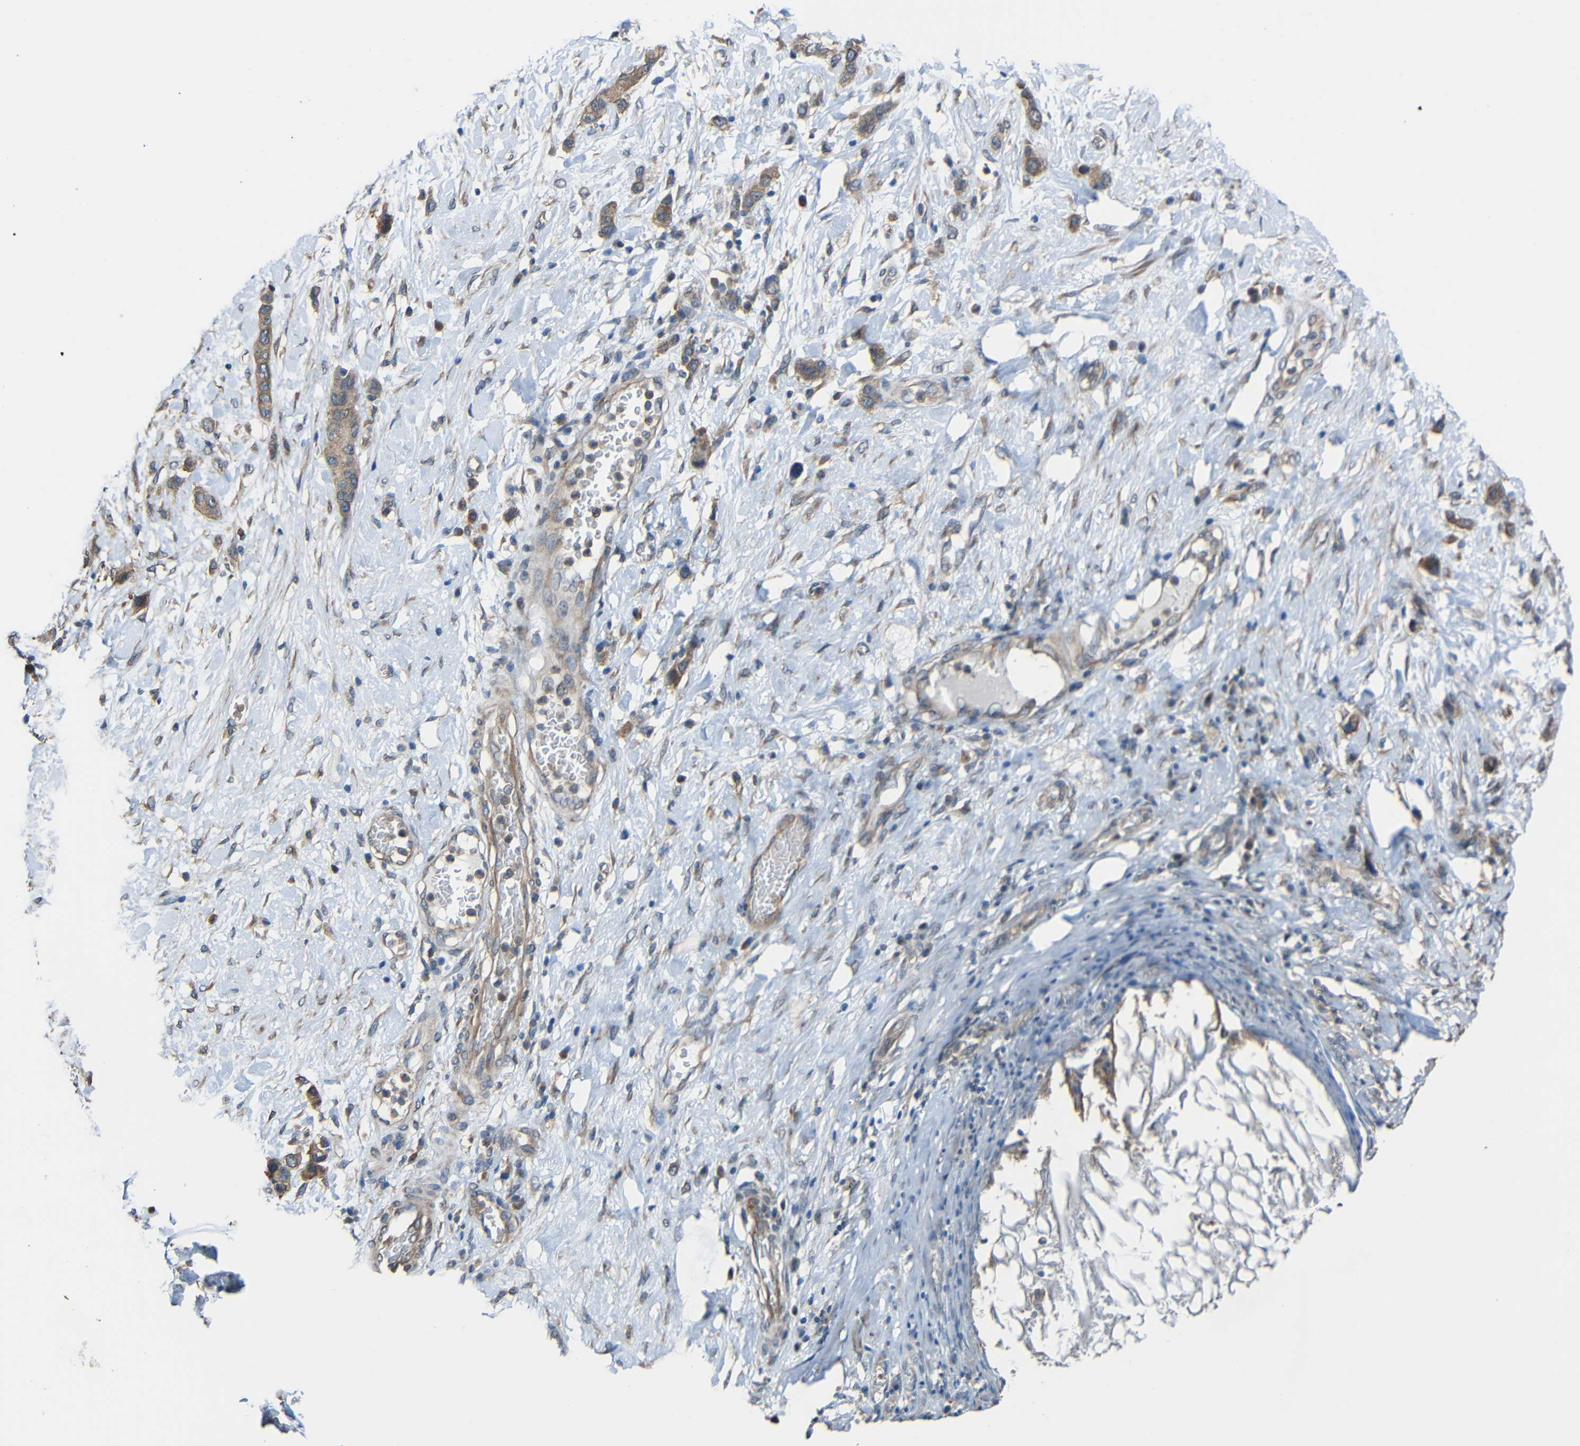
{"staining": {"intensity": "moderate", "quantity": "25%-75%", "location": "cytoplasmic/membranous"}, "tissue": "stomach cancer", "cell_type": "Tumor cells", "image_type": "cancer", "snomed": [{"axis": "morphology", "description": "Adenocarcinoma, NOS"}, {"axis": "morphology", "description": "Adenocarcinoma, High grade"}, {"axis": "topography", "description": "Stomach, upper"}, {"axis": "topography", "description": "Stomach, lower"}], "caption": "Tumor cells display medium levels of moderate cytoplasmic/membranous staining in approximately 25%-75% of cells in human stomach cancer (adenocarcinoma (high-grade)). The protein is shown in brown color, while the nuclei are stained blue.", "gene": "CHST9", "patient": {"sex": "female", "age": 65}}